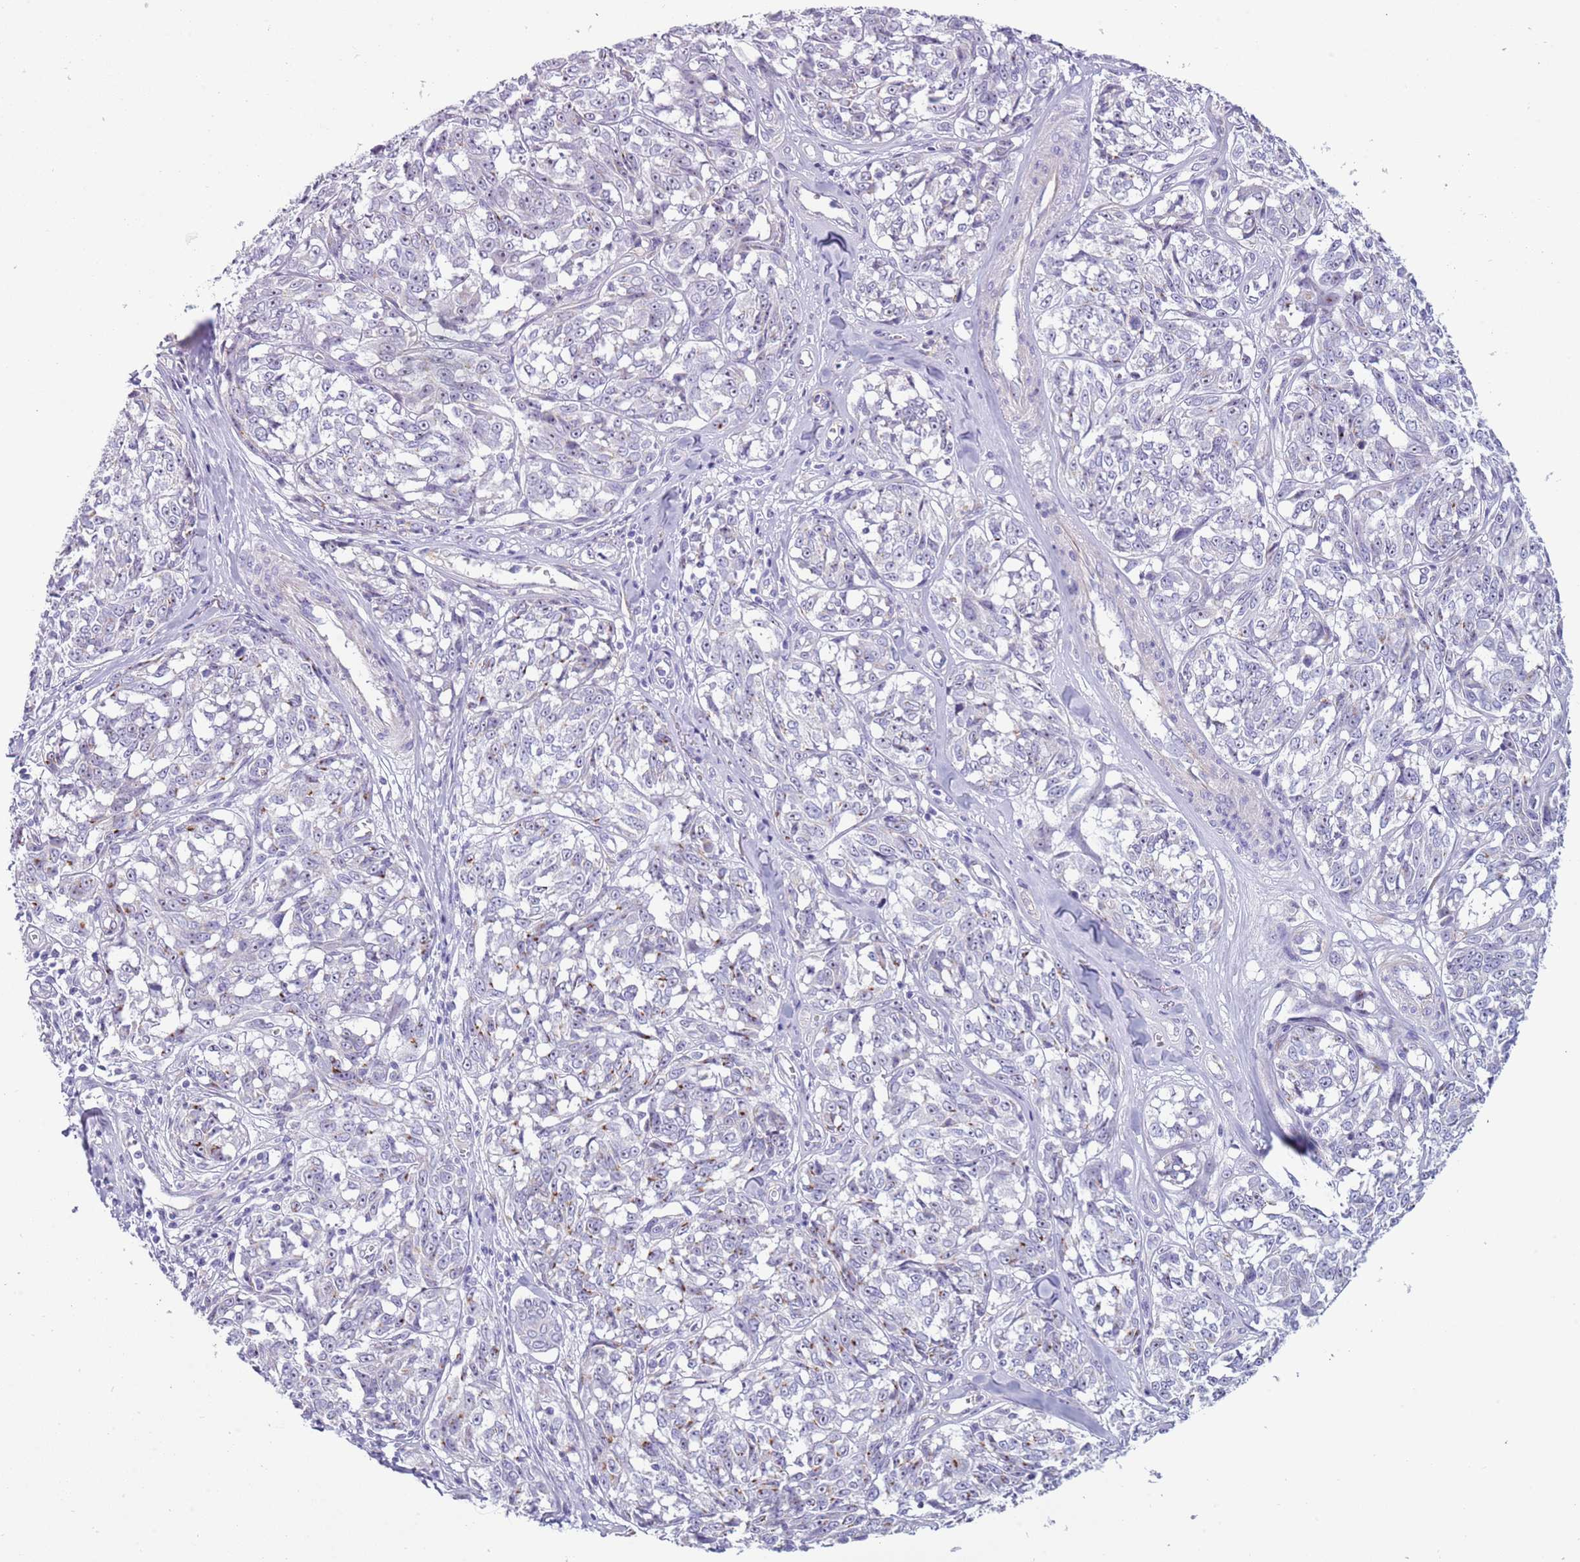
{"staining": {"intensity": "weak", "quantity": "<25%", "location": "cytoplasmic/membranous"}, "tissue": "melanoma", "cell_type": "Tumor cells", "image_type": "cancer", "snomed": [{"axis": "morphology", "description": "Normal tissue, NOS"}, {"axis": "morphology", "description": "Malignant melanoma, NOS"}, {"axis": "topography", "description": "Skin"}], "caption": "Tumor cells show no significant positivity in malignant melanoma.", "gene": "NBPF6", "patient": {"sex": "female", "age": 64}}